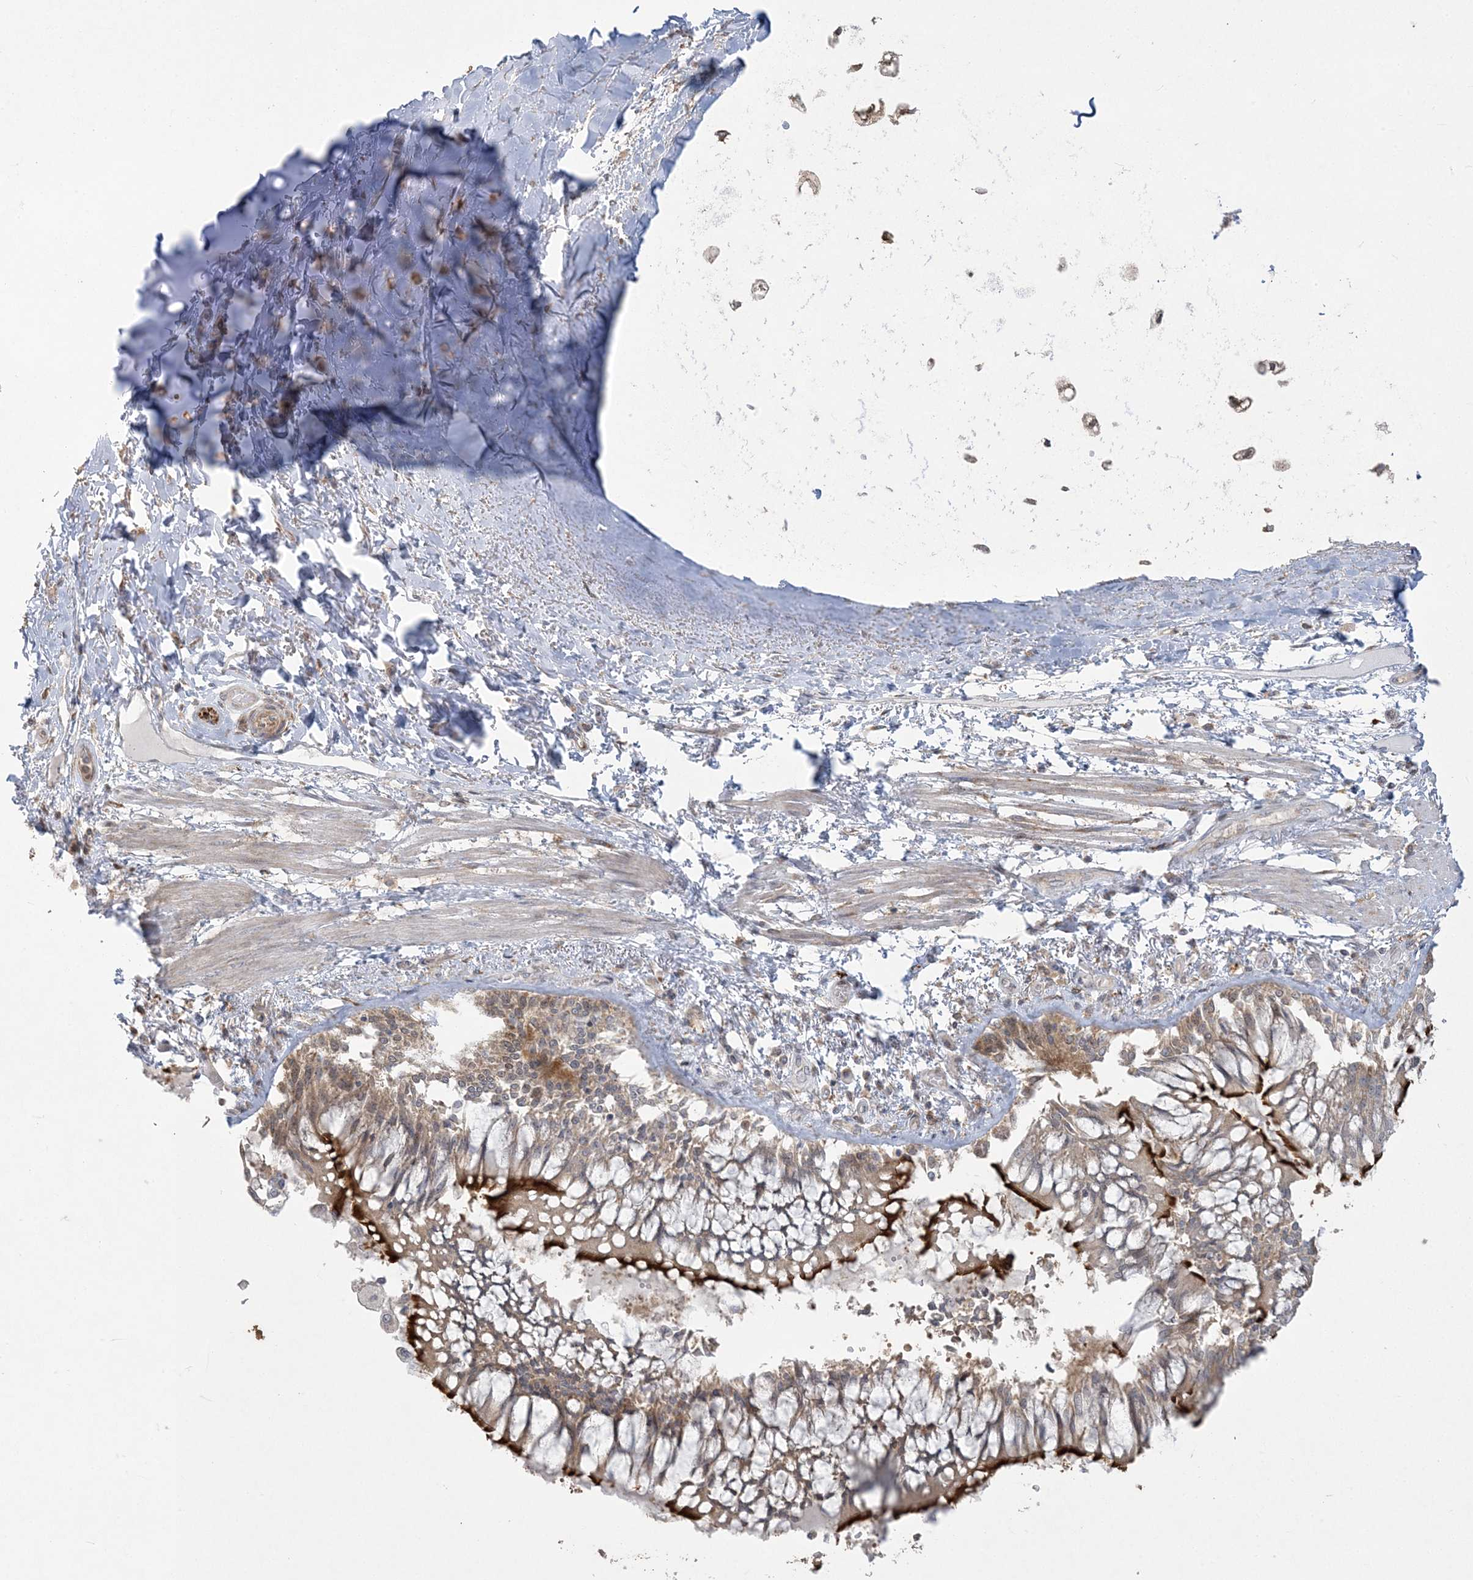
{"staining": {"intensity": "moderate", "quantity": ">75%", "location": "cytoplasmic/membranous"}, "tissue": "adipose tissue", "cell_type": "Adipocytes", "image_type": "normal", "snomed": [{"axis": "morphology", "description": "Normal tissue, NOS"}, {"axis": "topography", "description": "Cartilage tissue"}, {"axis": "topography", "description": "Bronchus"}, {"axis": "topography", "description": "Lung"}, {"axis": "topography", "description": "Peripheral nerve tissue"}], "caption": "IHC image of normal adipose tissue: adipose tissue stained using immunohistochemistry (IHC) demonstrates medium levels of moderate protein expression localized specifically in the cytoplasmic/membranous of adipocytes, appearing as a cytoplasmic/membranous brown color.", "gene": "ZC3H6", "patient": {"sex": "female", "age": 49}}